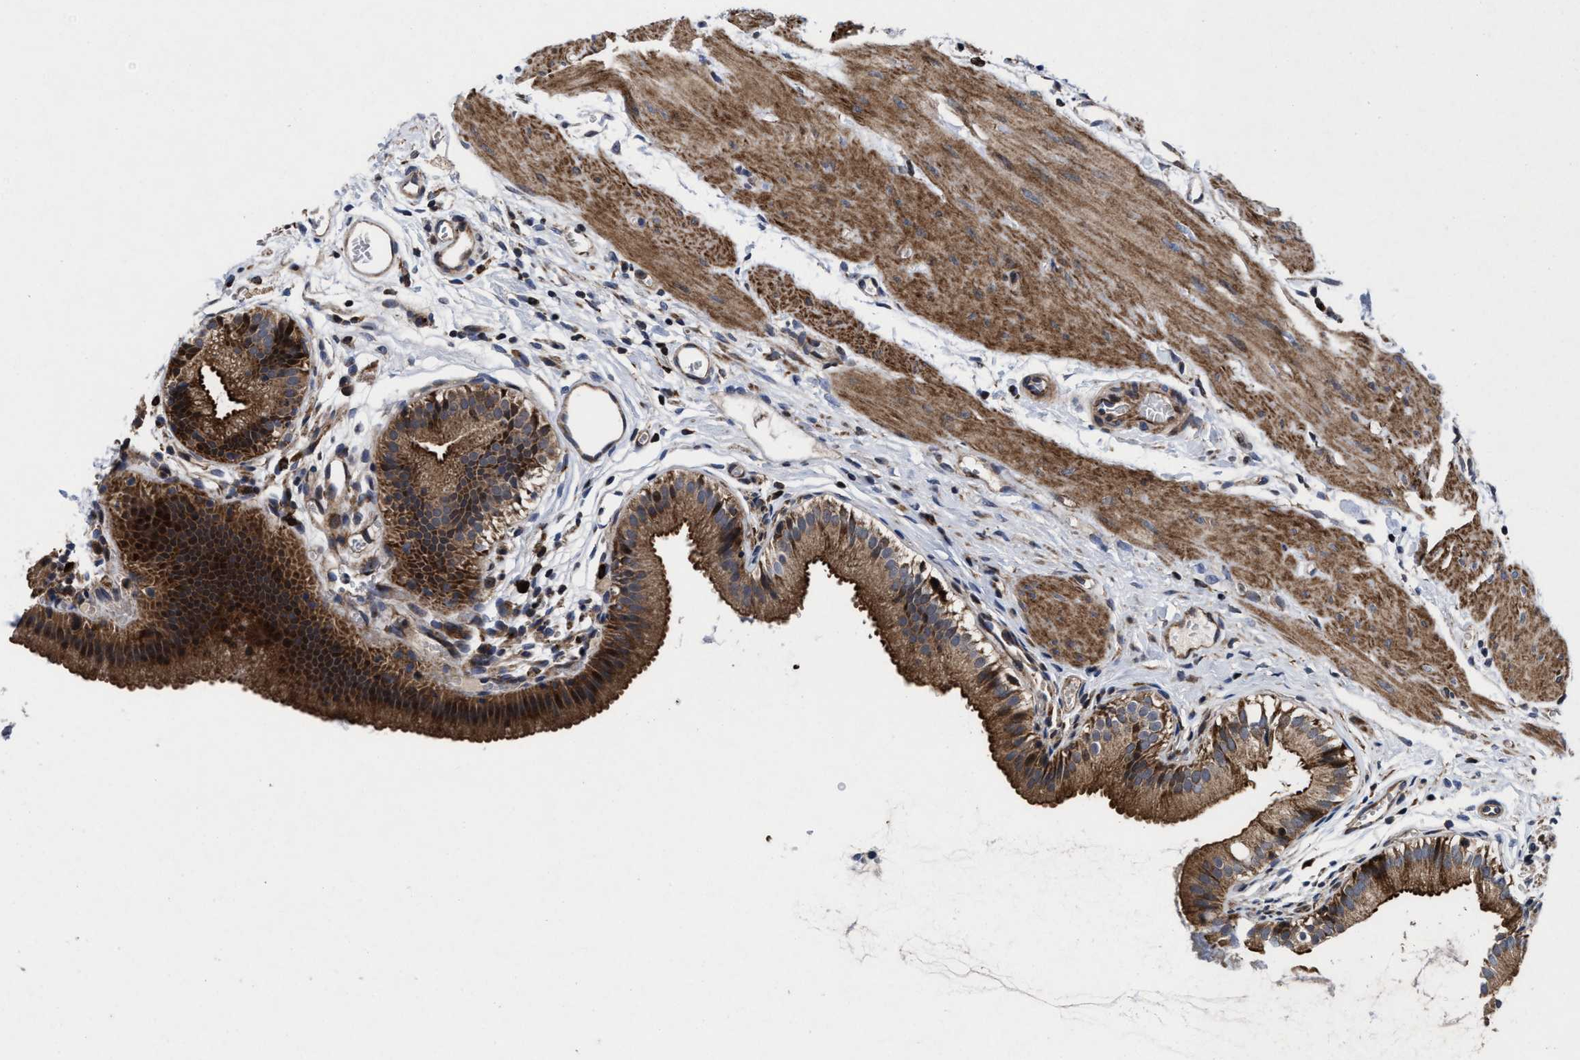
{"staining": {"intensity": "strong", "quantity": ">75%", "location": "cytoplasmic/membranous"}, "tissue": "gallbladder", "cell_type": "Glandular cells", "image_type": "normal", "snomed": [{"axis": "morphology", "description": "Normal tissue, NOS"}, {"axis": "topography", "description": "Gallbladder"}], "caption": "Glandular cells show strong cytoplasmic/membranous staining in approximately >75% of cells in benign gallbladder. (DAB = brown stain, brightfield microscopy at high magnification).", "gene": "MRPL50", "patient": {"sex": "female", "age": 26}}